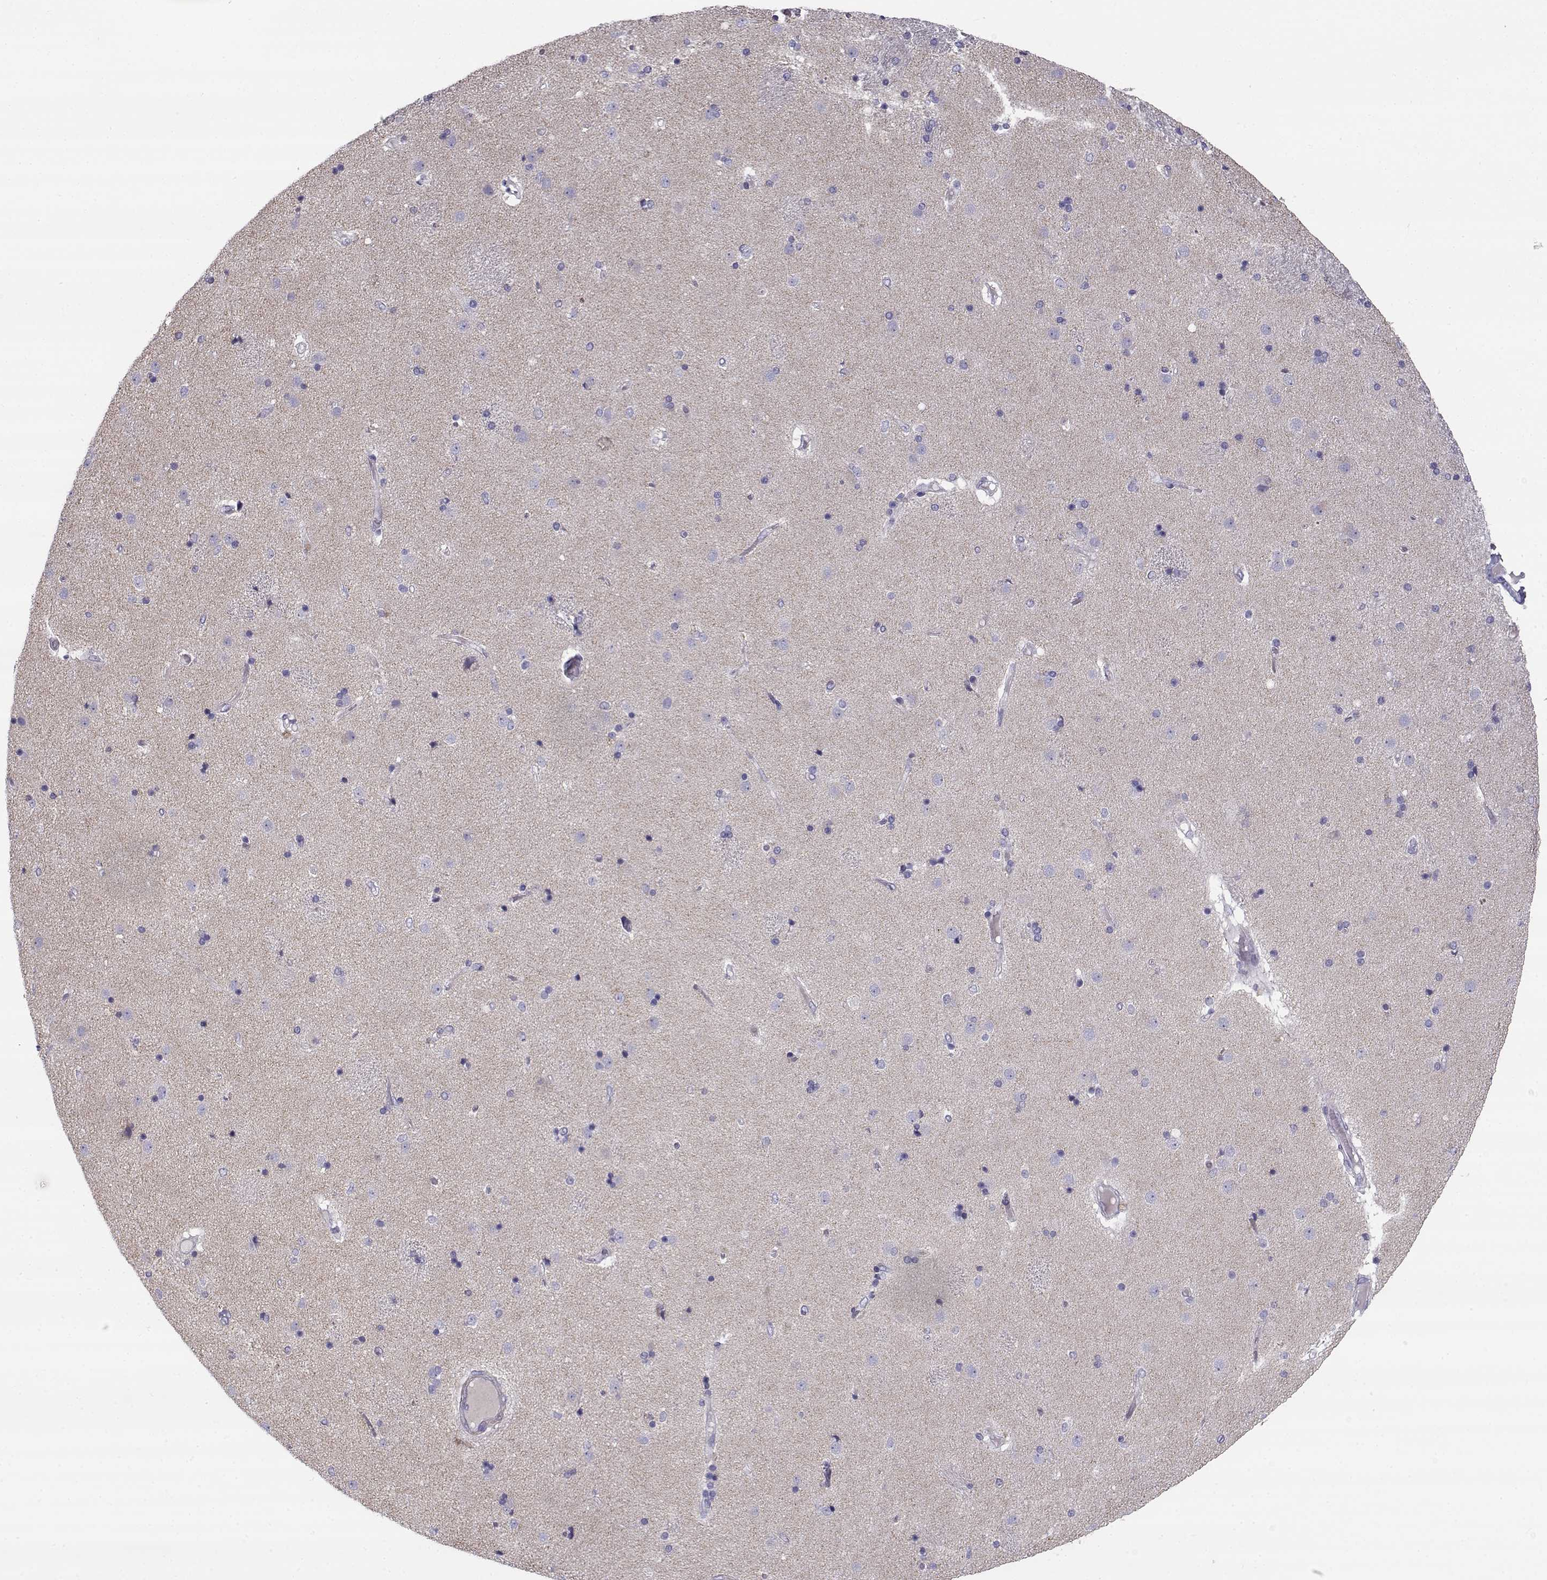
{"staining": {"intensity": "negative", "quantity": "none", "location": "none"}, "tissue": "caudate", "cell_type": "Glial cells", "image_type": "normal", "snomed": [{"axis": "morphology", "description": "Normal tissue, NOS"}, {"axis": "topography", "description": "Lateral ventricle wall"}], "caption": "Immunohistochemistry of unremarkable human caudate exhibits no positivity in glial cells. (DAB (3,3'-diaminobenzidine) immunohistochemistry visualized using brightfield microscopy, high magnification).", "gene": "CREB3L3", "patient": {"sex": "female", "age": 71}}